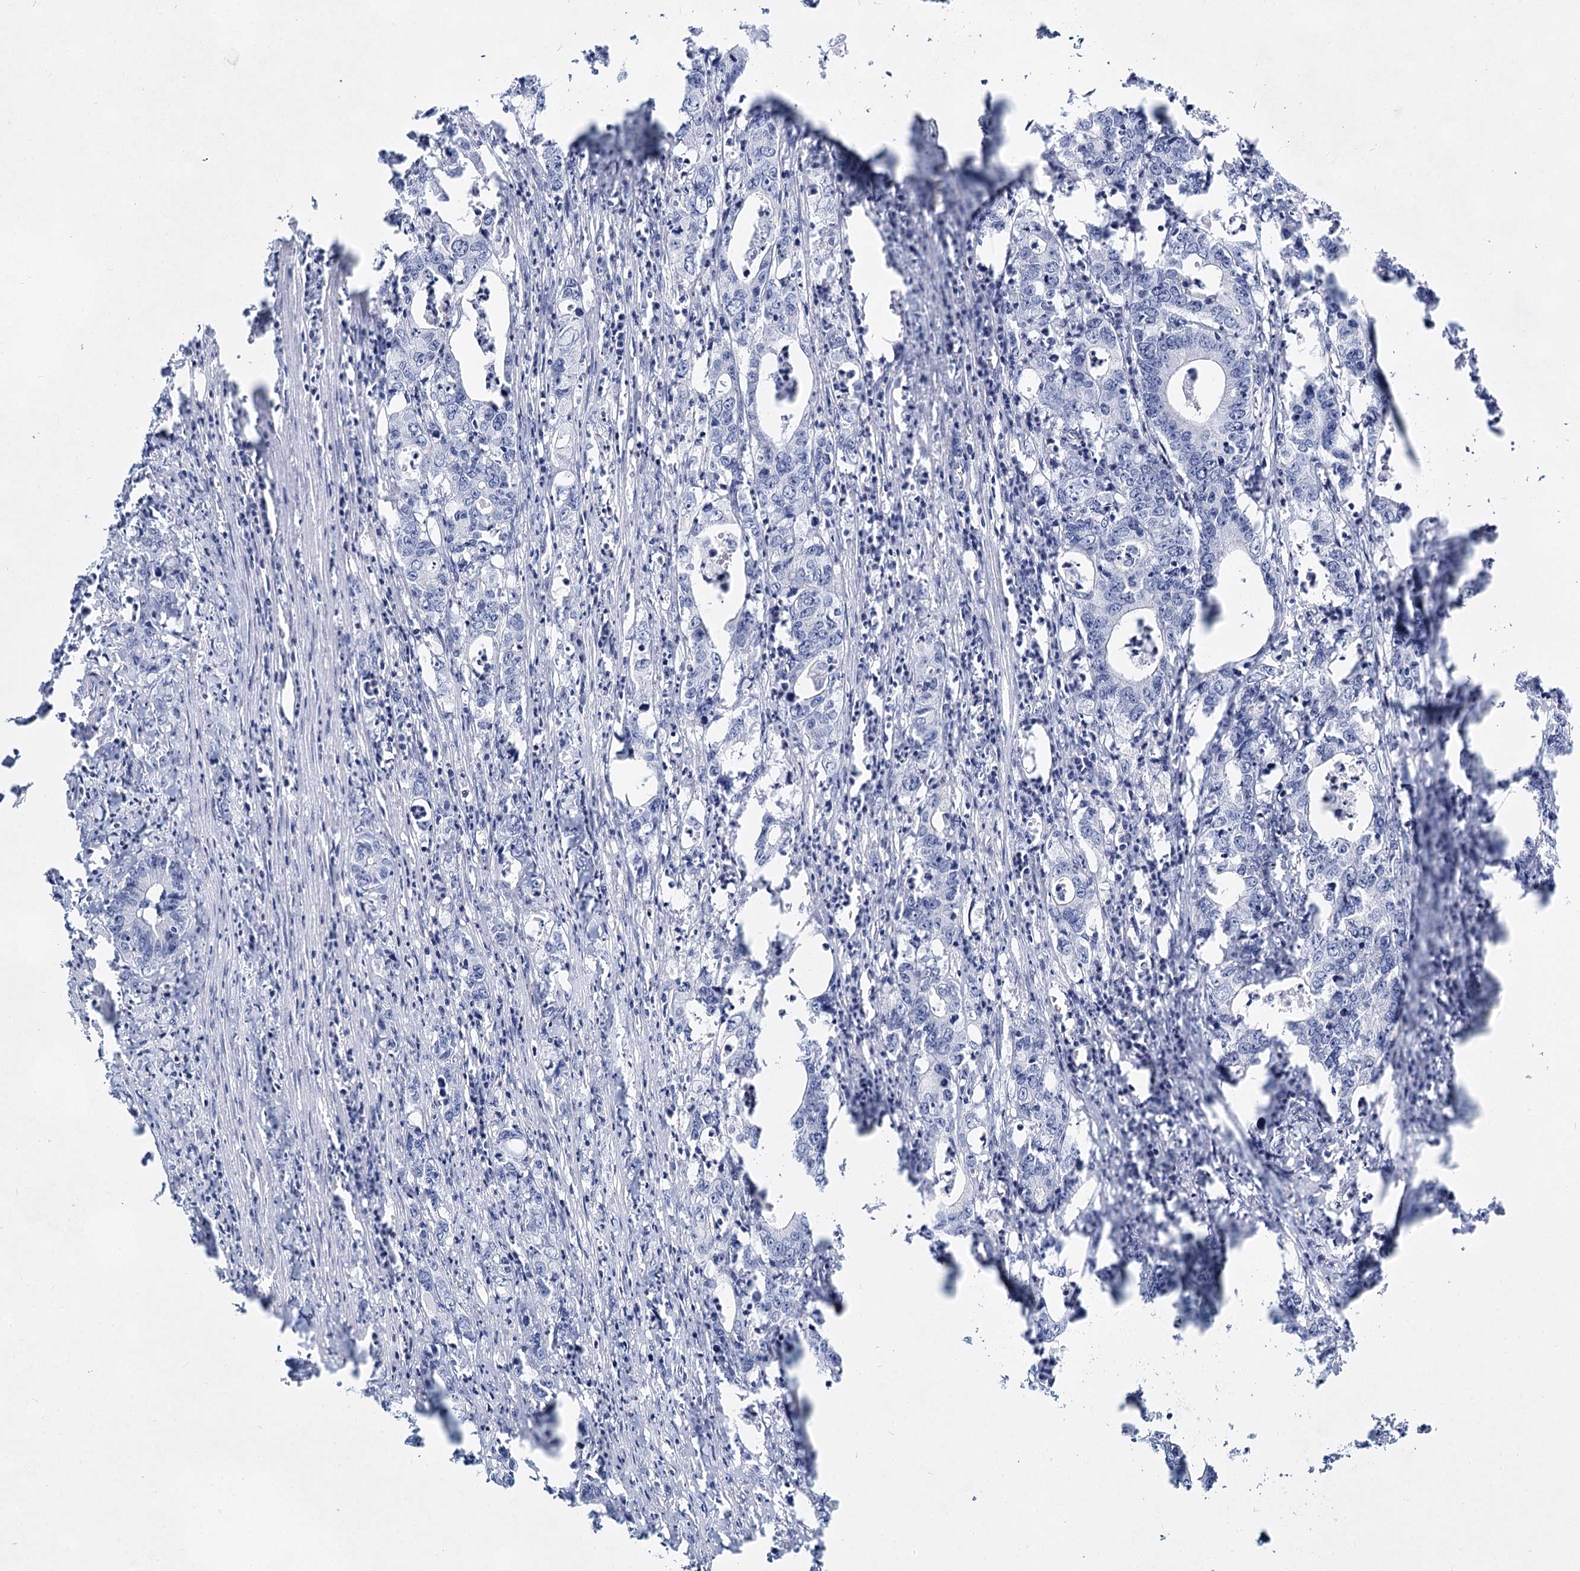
{"staining": {"intensity": "negative", "quantity": "none", "location": "none"}, "tissue": "colorectal cancer", "cell_type": "Tumor cells", "image_type": "cancer", "snomed": [{"axis": "morphology", "description": "Adenocarcinoma, NOS"}, {"axis": "topography", "description": "Colon"}], "caption": "This is an IHC photomicrograph of human colorectal adenocarcinoma. There is no expression in tumor cells.", "gene": "SLC17A2", "patient": {"sex": "female", "age": 75}}